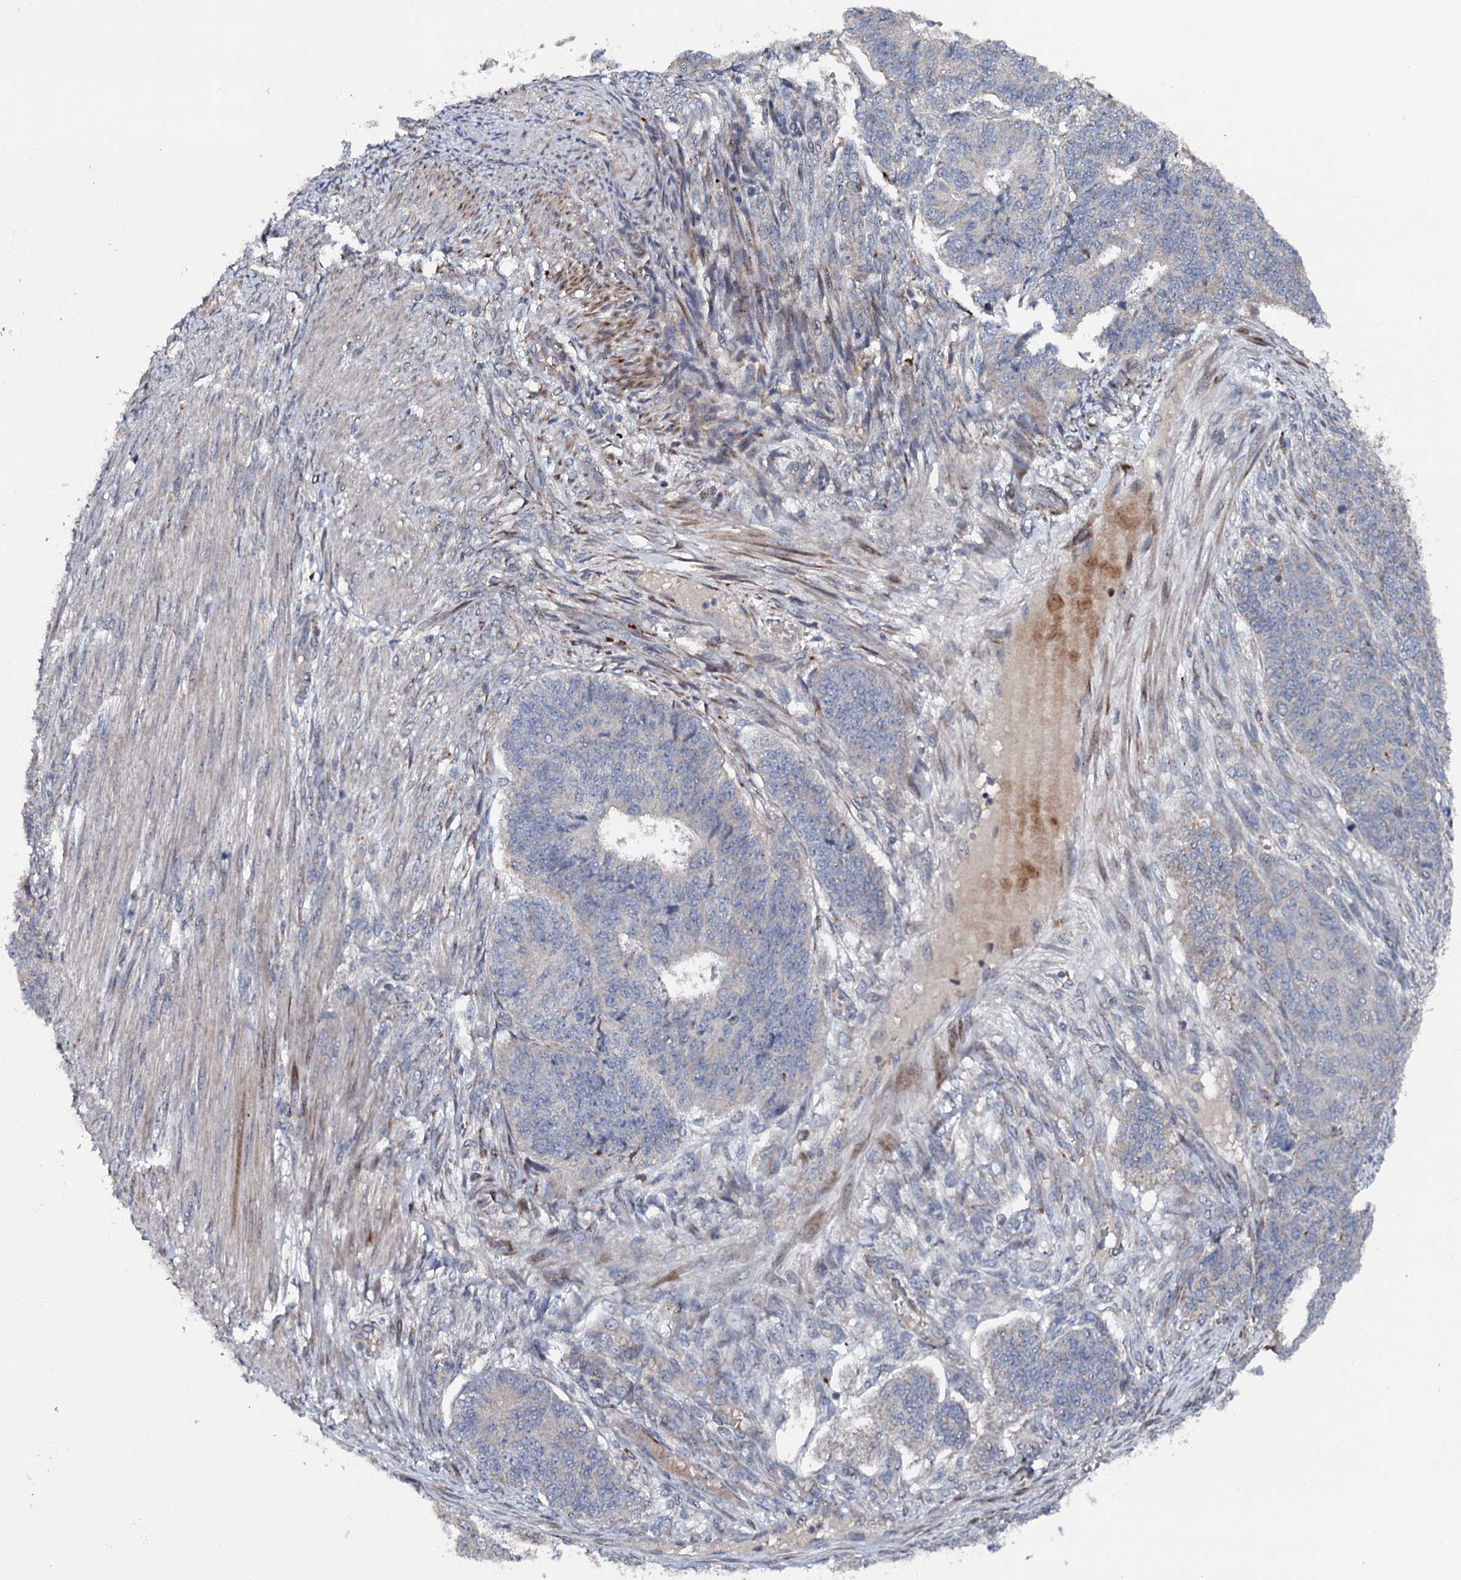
{"staining": {"intensity": "negative", "quantity": "none", "location": "none"}, "tissue": "endometrial cancer", "cell_type": "Tumor cells", "image_type": "cancer", "snomed": [{"axis": "morphology", "description": "Adenocarcinoma, NOS"}, {"axis": "topography", "description": "Endometrium"}], "caption": "Immunohistochemistry (IHC) of human endometrial adenocarcinoma displays no expression in tumor cells. The staining was performed using DAB to visualize the protein expression in brown, while the nuclei were stained in blue with hematoxylin (Magnification: 20x).", "gene": "LRRC28", "patient": {"sex": "female", "age": 32}}